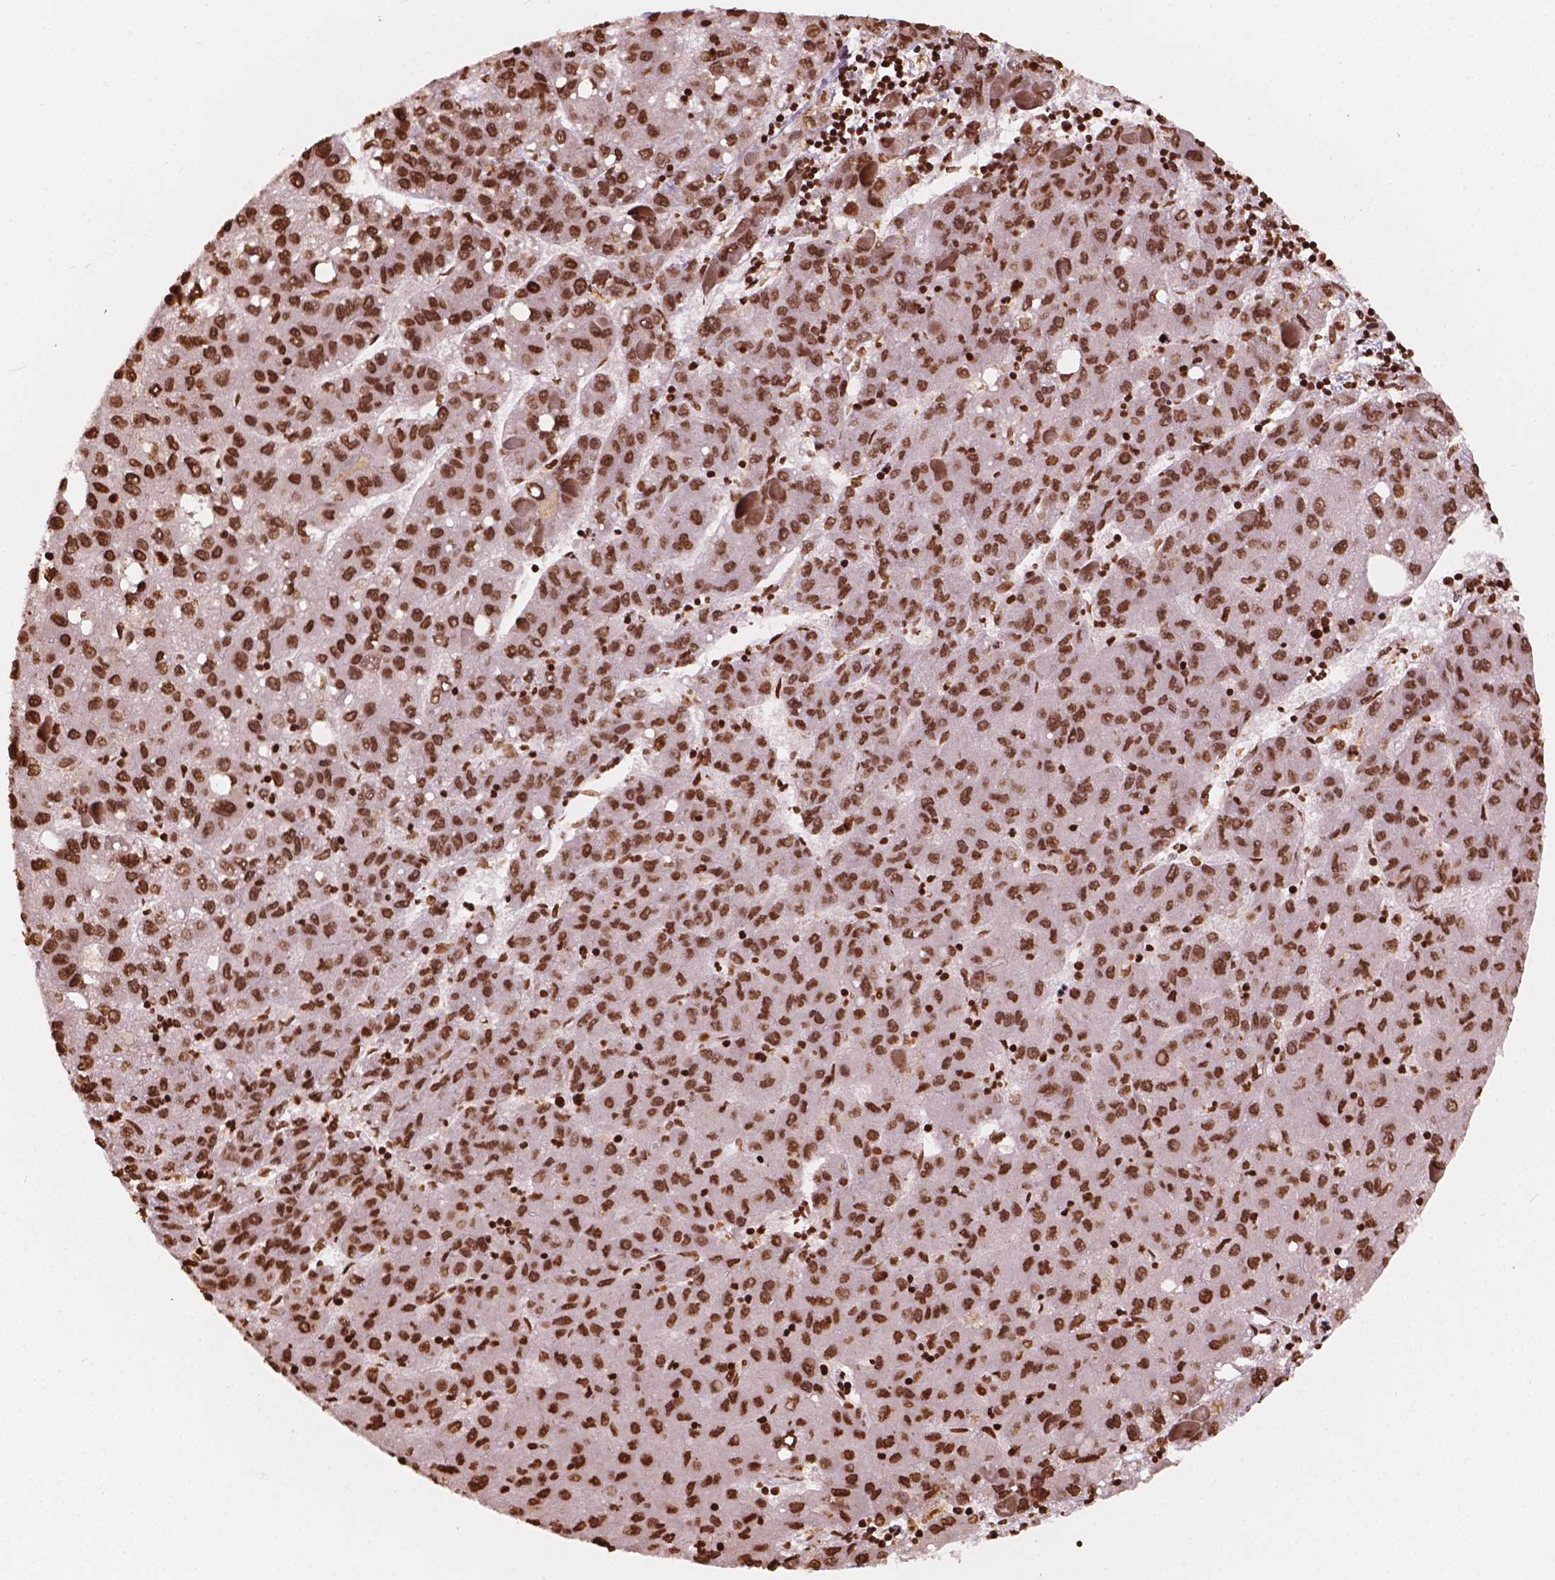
{"staining": {"intensity": "strong", "quantity": ">75%", "location": "nuclear"}, "tissue": "liver cancer", "cell_type": "Tumor cells", "image_type": "cancer", "snomed": [{"axis": "morphology", "description": "Carcinoma, Hepatocellular, NOS"}, {"axis": "topography", "description": "Liver"}], "caption": "An image showing strong nuclear staining in about >75% of tumor cells in hepatocellular carcinoma (liver), as visualized by brown immunohistochemical staining.", "gene": "H3C7", "patient": {"sex": "female", "age": 82}}